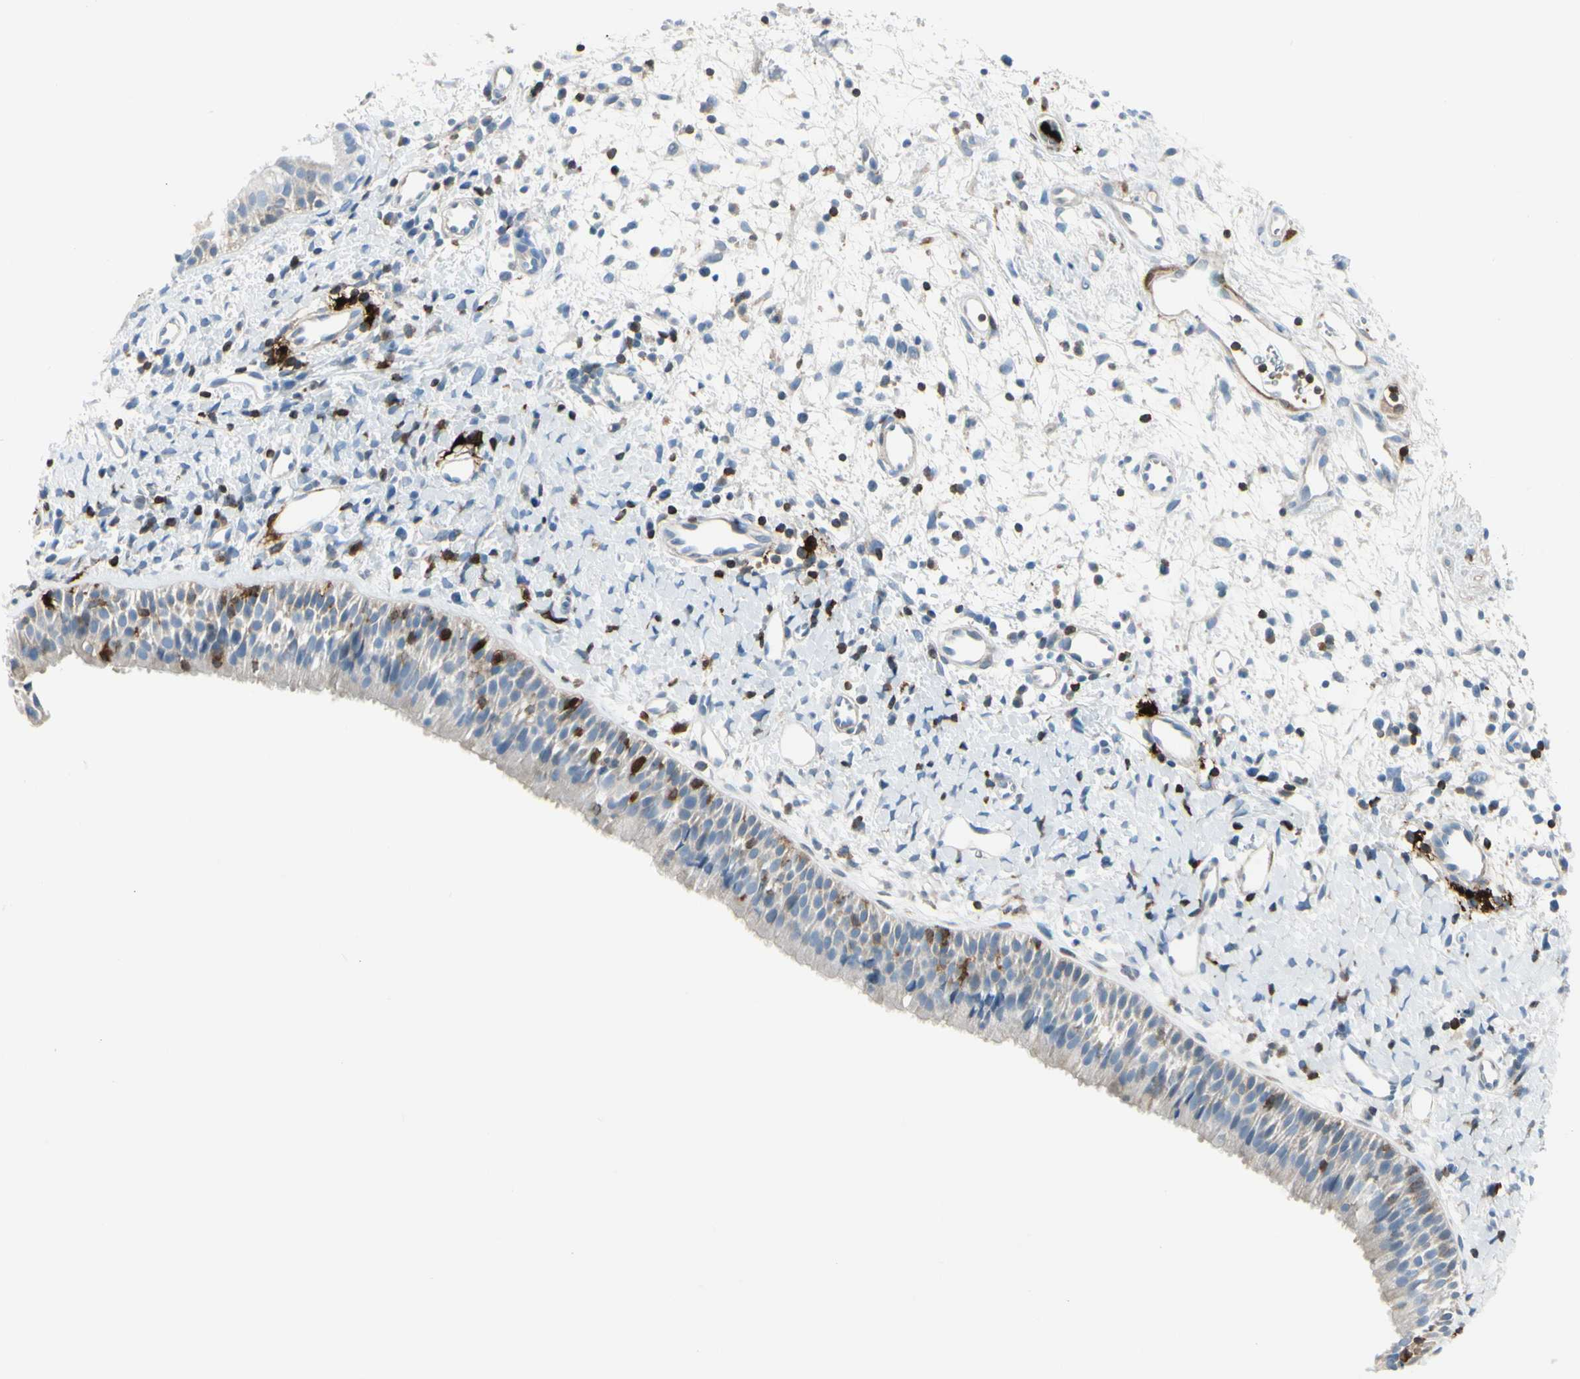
{"staining": {"intensity": "strong", "quantity": "<25%", "location": "nuclear"}, "tissue": "nasopharynx", "cell_type": "Respiratory epithelial cells", "image_type": "normal", "snomed": [{"axis": "morphology", "description": "Normal tissue, NOS"}, {"axis": "topography", "description": "Nasopharynx"}], "caption": "DAB immunohistochemical staining of normal nasopharynx exhibits strong nuclear protein staining in about <25% of respiratory epithelial cells.", "gene": "TRAF1", "patient": {"sex": "male", "age": 22}}